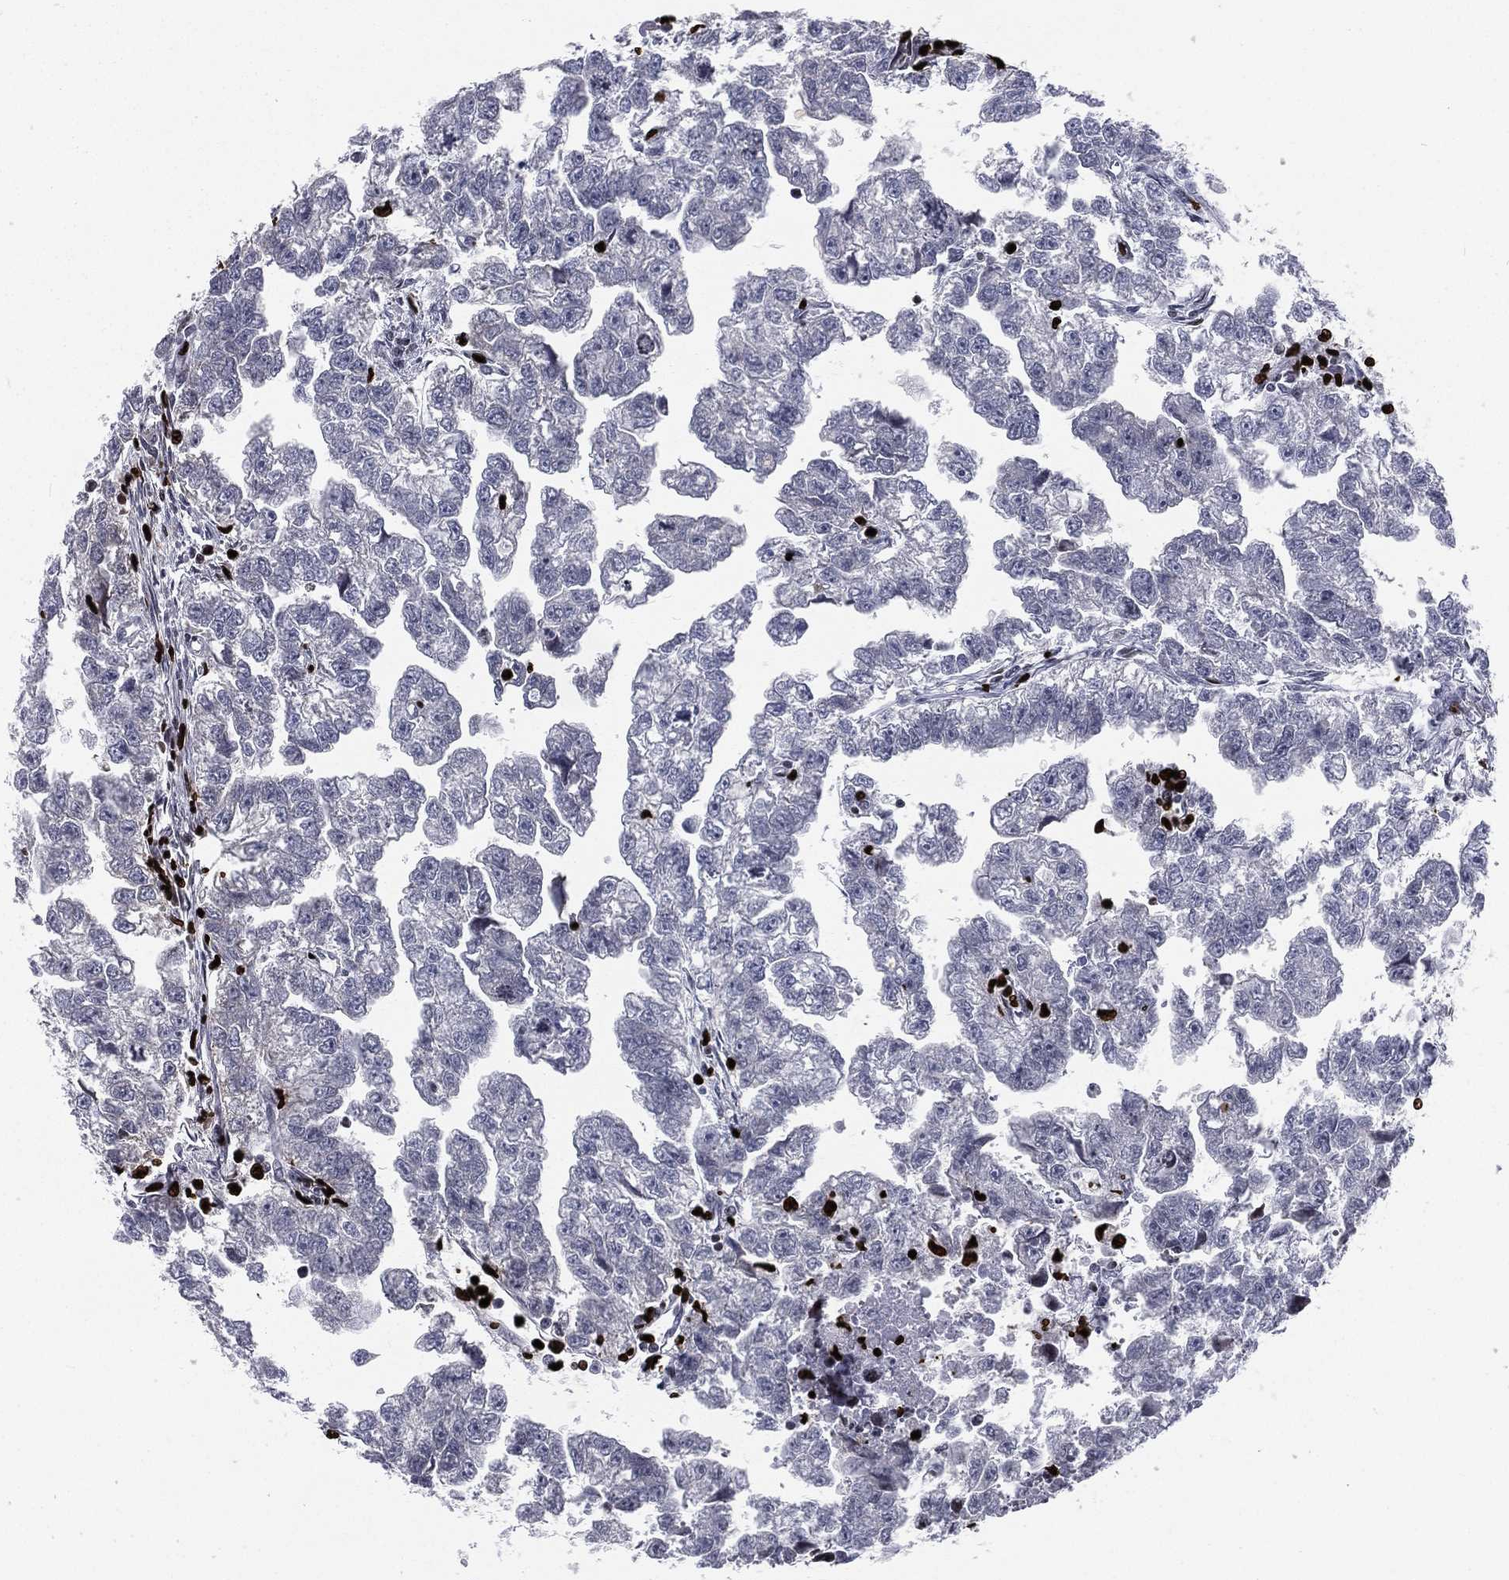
{"staining": {"intensity": "negative", "quantity": "none", "location": "none"}, "tissue": "testis cancer", "cell_type": "Tumor cells", "image_type": "cancer", "snomed": [{"axis": "morphology", "description": "Carcinoma, Embryonal, NOS"}, {"axis": "morphology", "description": "Teratoma, malignant, NOS"}, {"axis": "topography", "description": "Testis"}], "caption": "Immunohistochemical staining of human malignant teratoma (testis) reveals no significant staining in tumor cells.", "gene": "MNDA", "patient": {"sex": "male", "age": 44}}